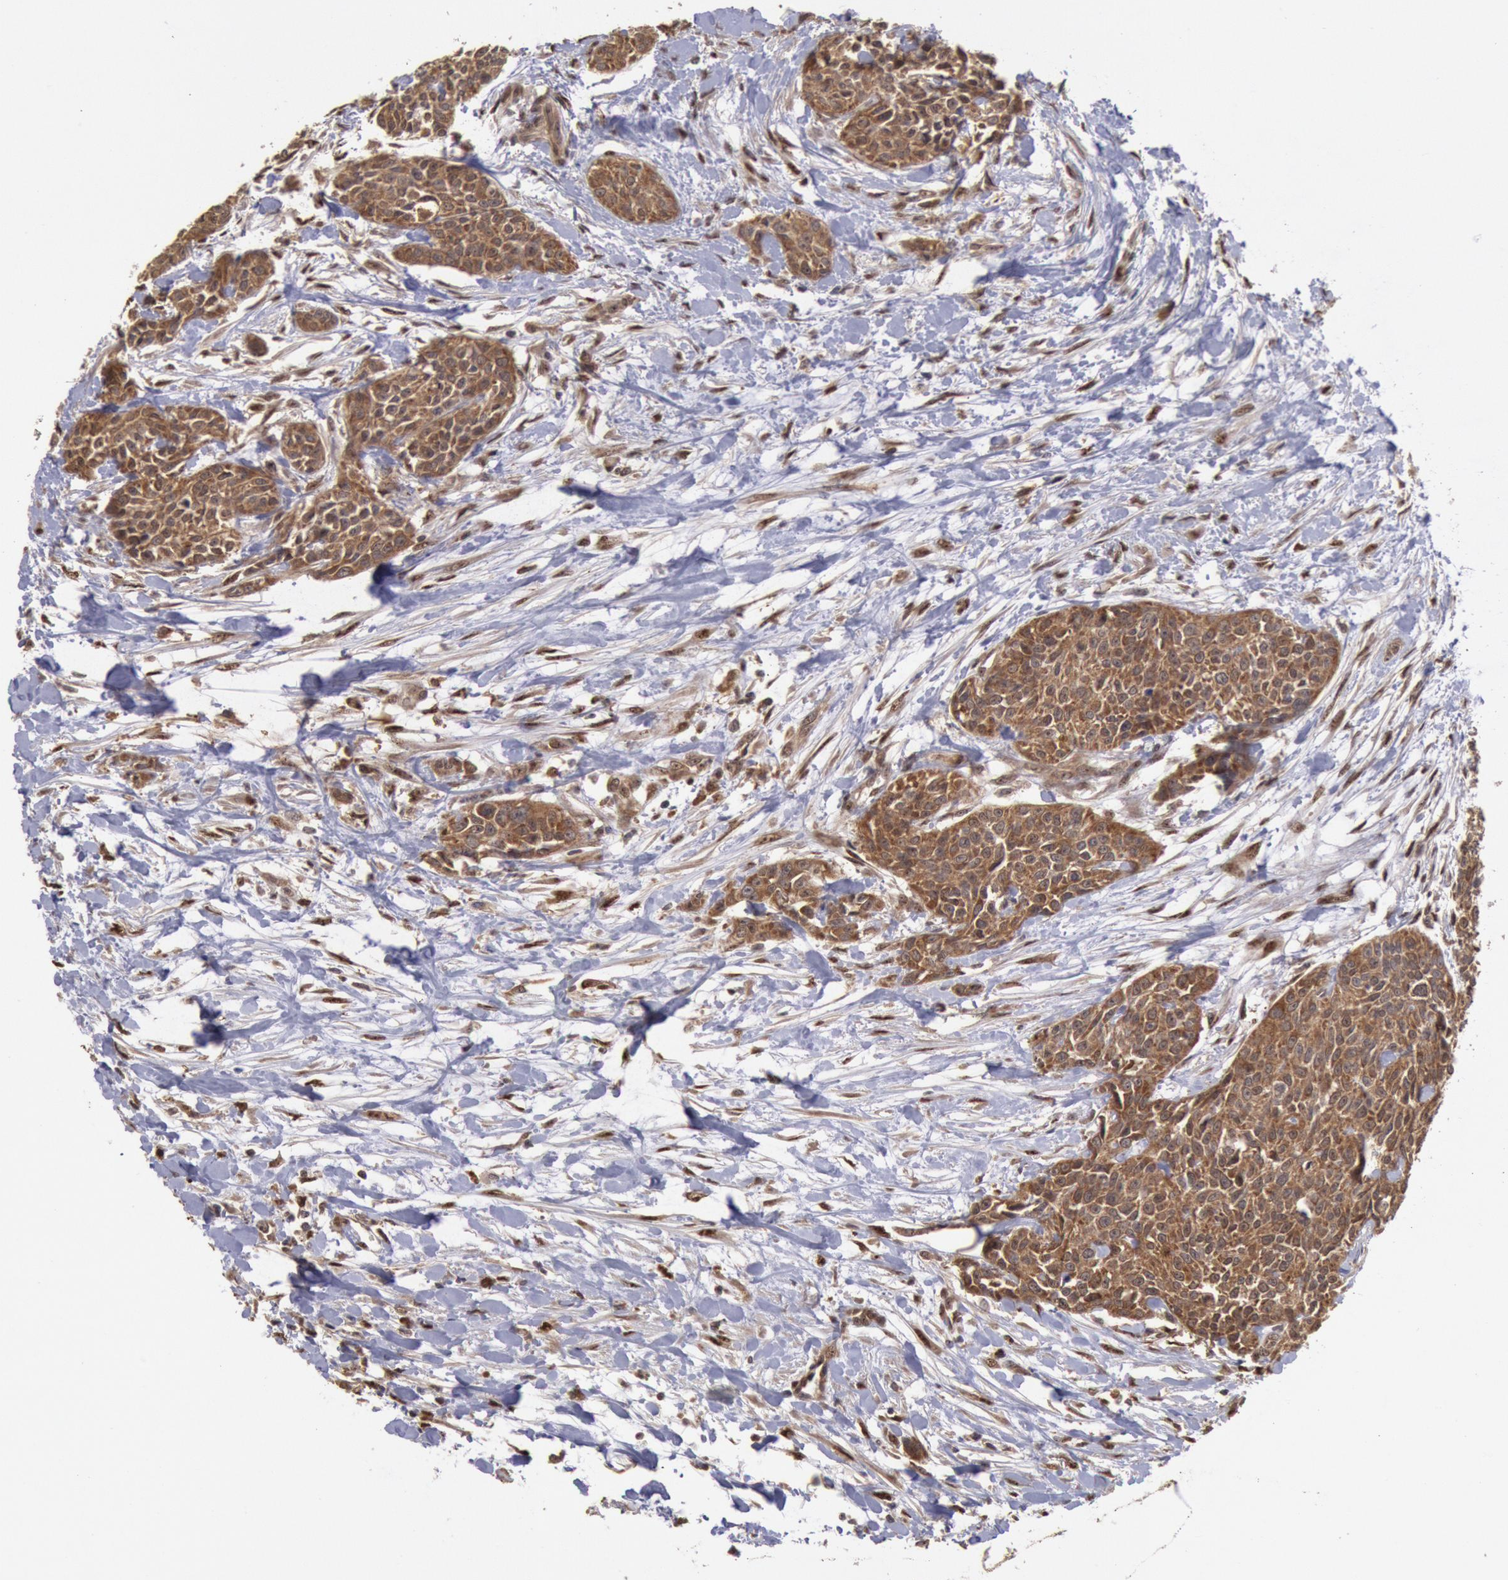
{"staining": {"intensity": "moderate", "quantity": ">75%", "location": "cytoplasmic/membranous,nuclear"}, "tissue": "urothelial cancer", "cell_type": "Tumor cells", "image_type": "cancer", "snomed": [{"axis": "morphology", "description": "Urothelial carcinoma, High grade"}, {"axis": "topography", "description": "Urinary bladder"}], "caption": "Brown immunohistochemical staining in urothelial carcinoma (high-grade) reveals moderate cytoplasmic/membranous and nuclear positivity in about >75% of tumor cells. (IHC, brightfield microscopy, high magnification).", "gene": "STX17", "patient": {"sex": "male", "age": 56}}